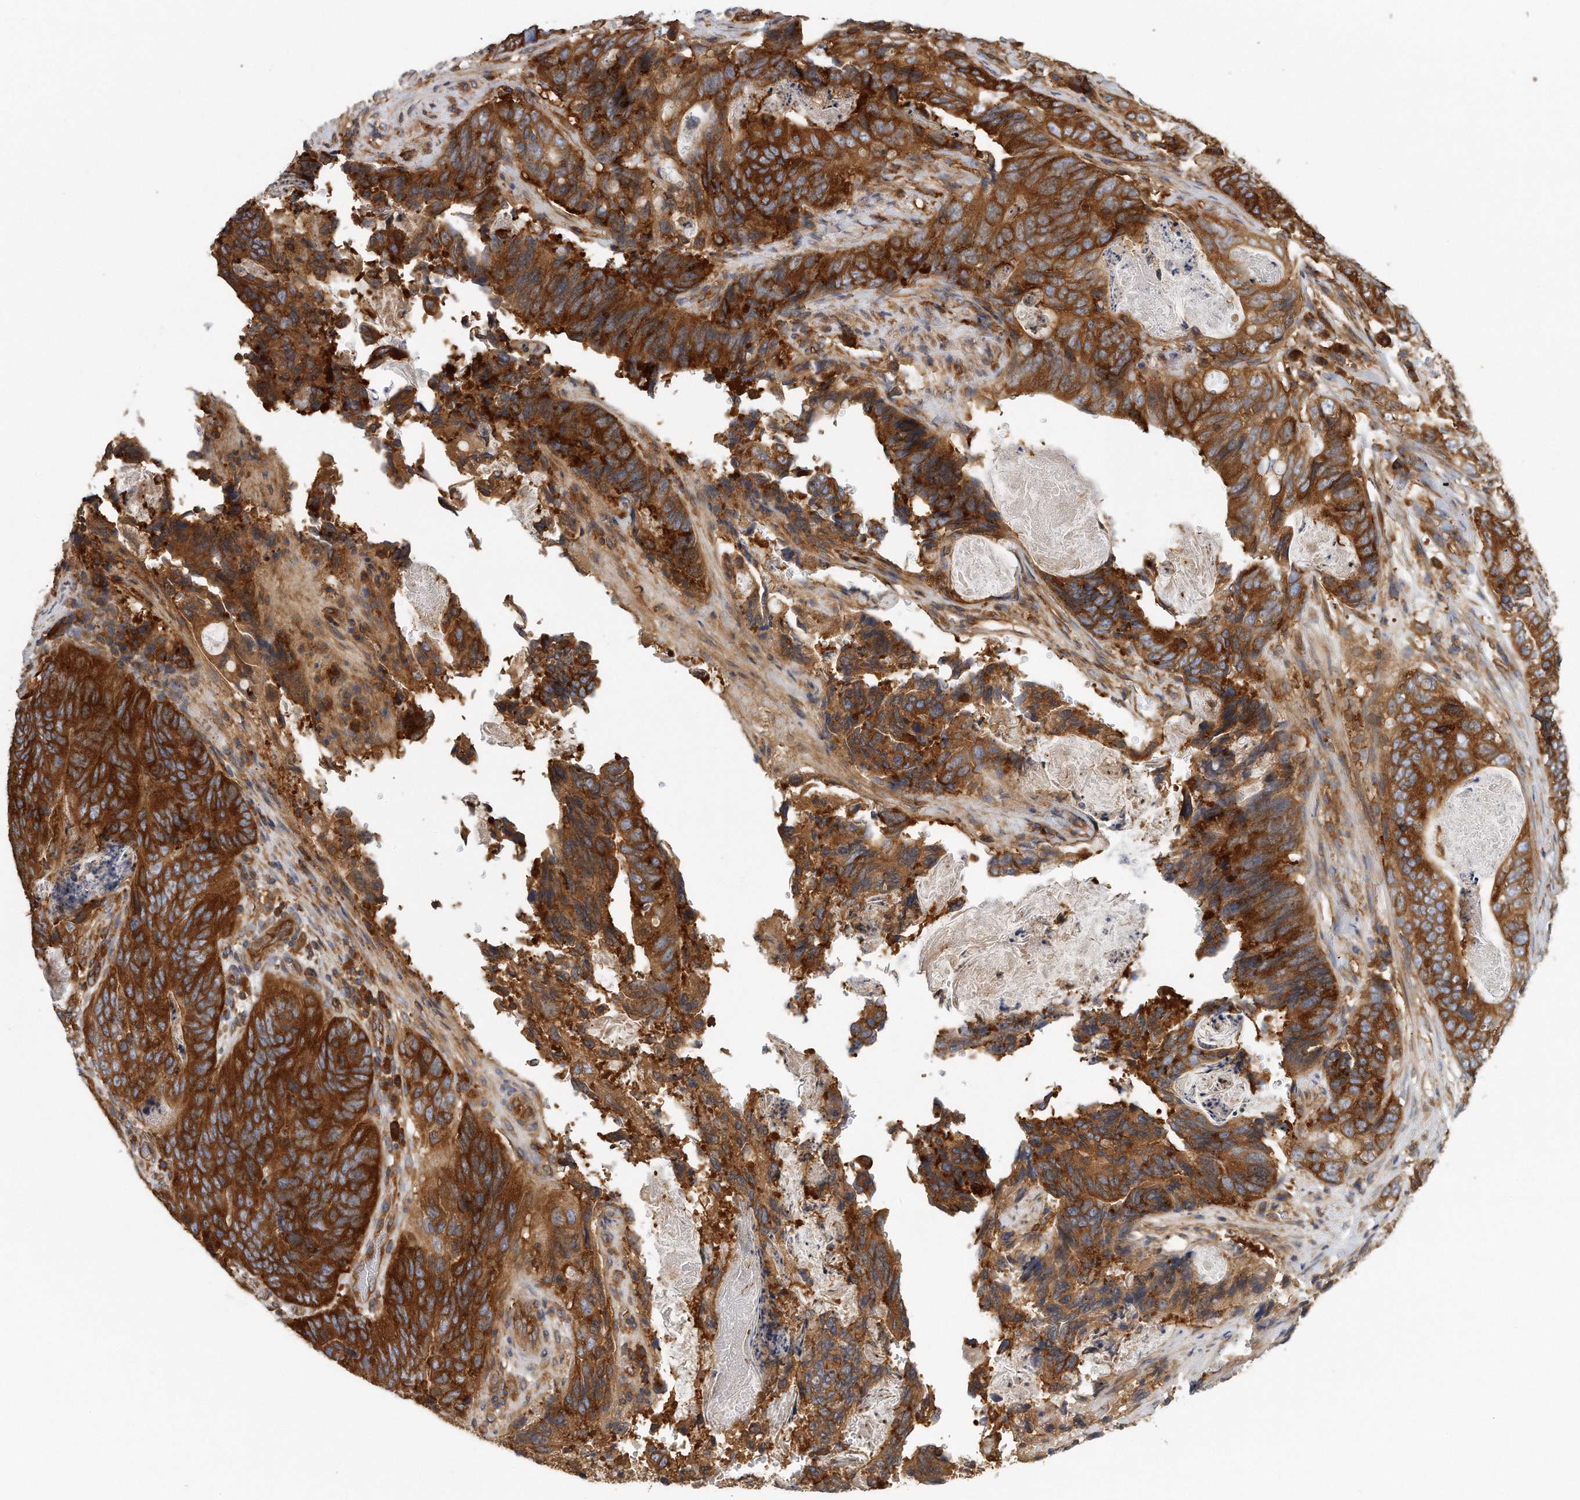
{"staining": {"intensity": "strong", "quantity": ">75%", "location": "cytoplasmic/membranous"}, "tissue": "stomach cancer", "cell_type": "Tumor cells", "image_type": "cancer", "snomed": [{"axis": "morphology", "description": "Normal tissue, NOS"}, {"axis": "morphology", "description": "Adenocarcinoma, NOS"}, {"axis": "topography", "description": "Stomach"}], "caption": "Immunohistochemical staining of human adenocarcinoma (stomach) reveals strong cytoplasmic/membranous protein staining in about >75% of tumor cells. Immunohistochemistry (ihc) stains the protein of interest in brown and the nuclei are stained blue.", "gene": "EIF3I", "patient": {"sex": "female", "age": 89}}